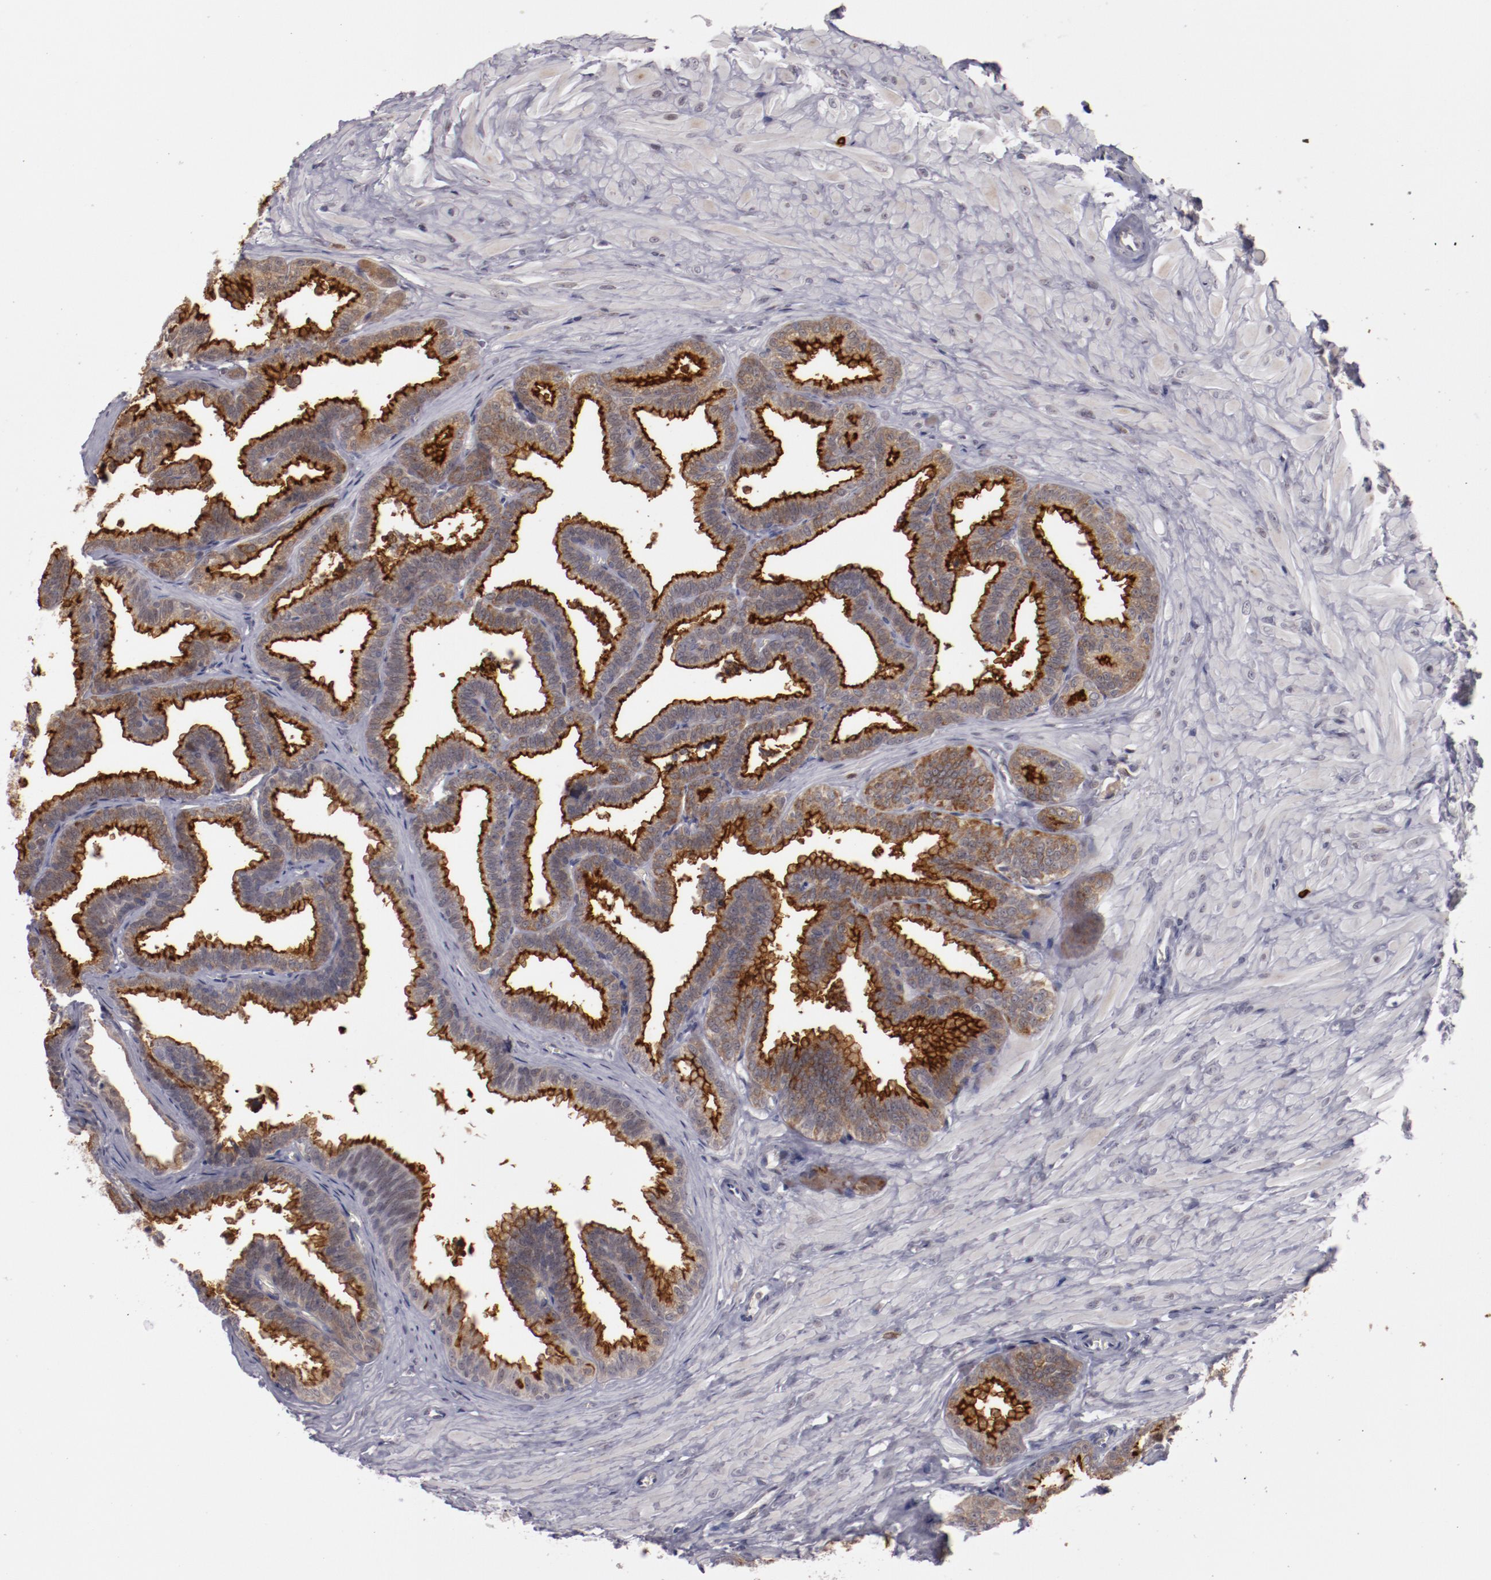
{"staining": {"intensity": "strong", "quantity": ">75%", "location": "cytoplasmic/membranous"}, "tissue": "seminal vesicle", "cell_type": "Glandular cells", "image_type": "normal", "snomed": [{"axis": "morphology", "description": "Normal tissue, NOS"}, {"axis": "topography", "description": "Seminal veicle"}], "caption": "IHC staining of normal seminal vesicle, which reveals high levels of strong cytoplasmic/membranous staining in approximately >75% of glandular cells indicating strong cytoplasmic/membranous protein positivity. The staining was performed using DAB (brown) for protein detection and nuclei were counterstained in hematoxylin (blue).", "gene": "STX3", "patient": {"sex": "male", "age": 26}}